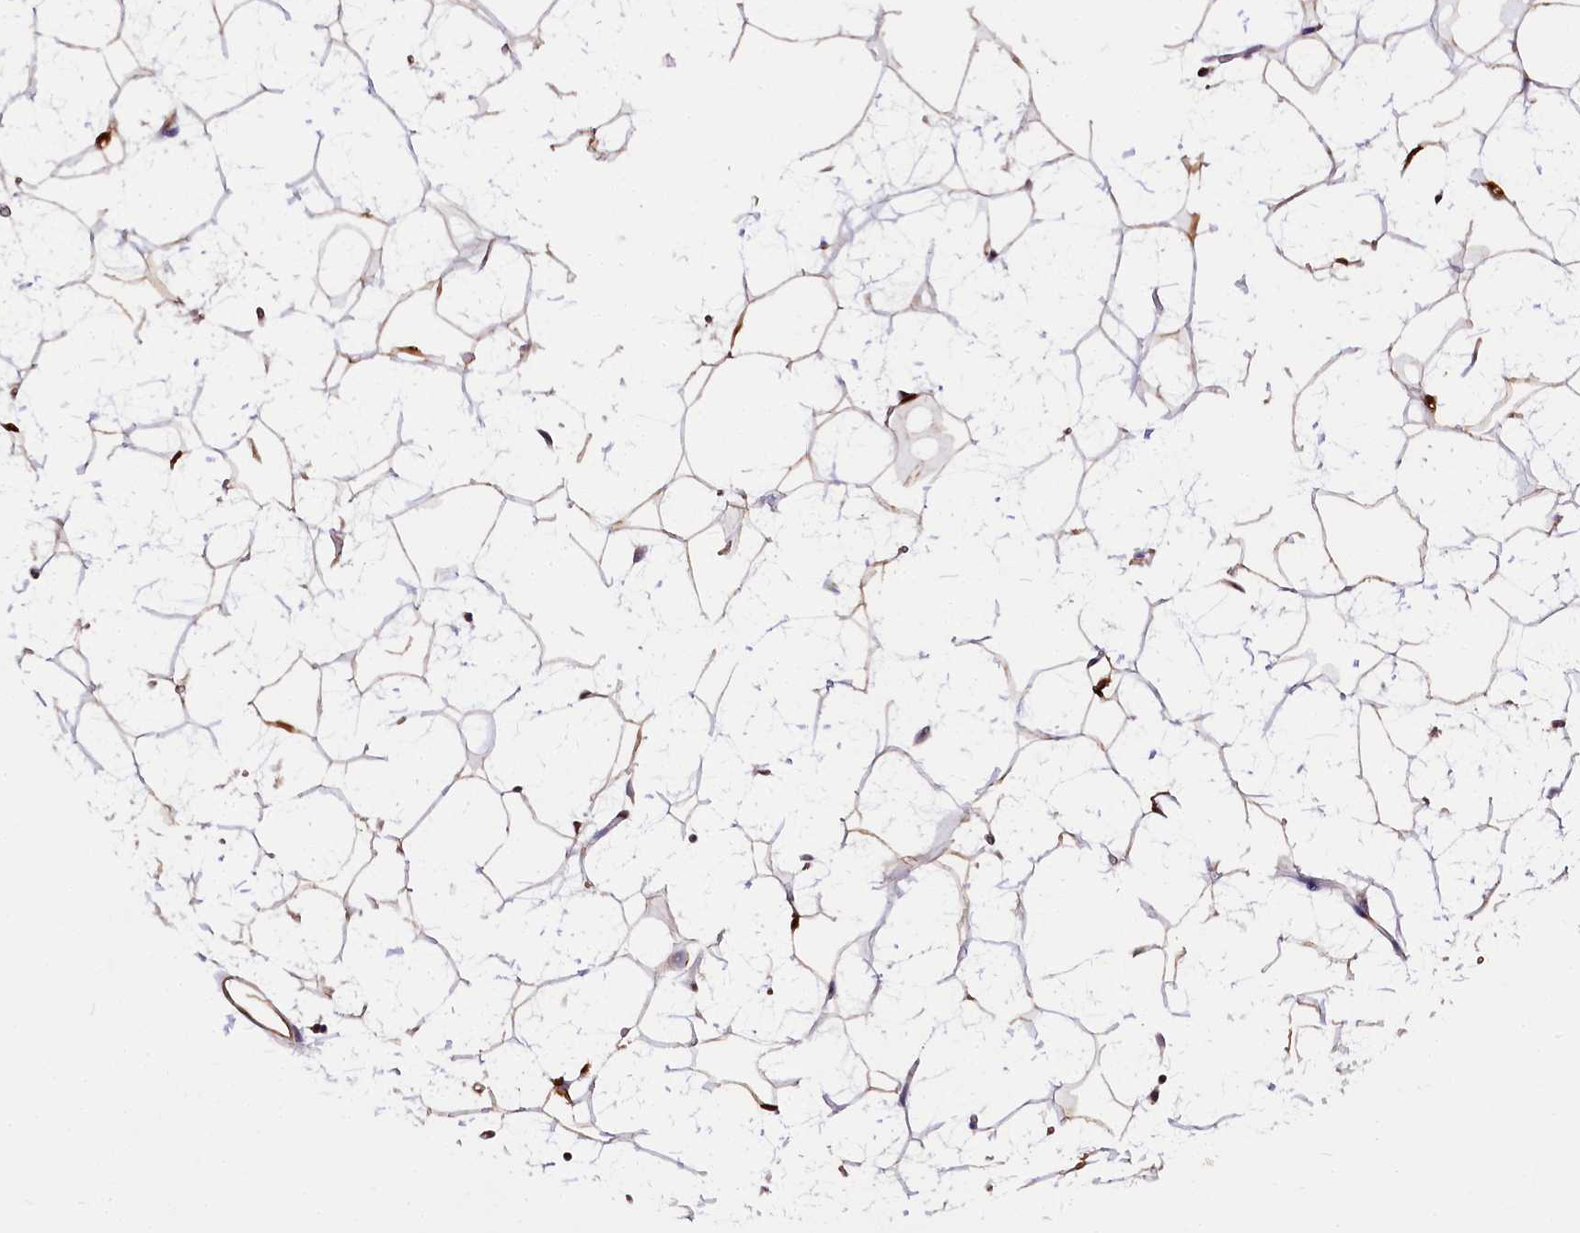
{"staining": {"intensity": "moderate", "quantity": ">75%", "location": "nuclear"}, "tissue": "adipose tissue", "cell_type": "Adipocytes", "image_type": "normal", "snomed": [{"axis": "morphology", "description": "Normal tissue, NOS"}, {"axis": "topography", "description": "Breast"}], "caption": "The photomicrograph reveals immunohistochemical staining of unremarkable adipose tissue. There is moderate nuclear expression is seen in approximately >75% of adipocytes.", "gene": "GNL3L", "patient": {"sex": "female", "age": 26}}